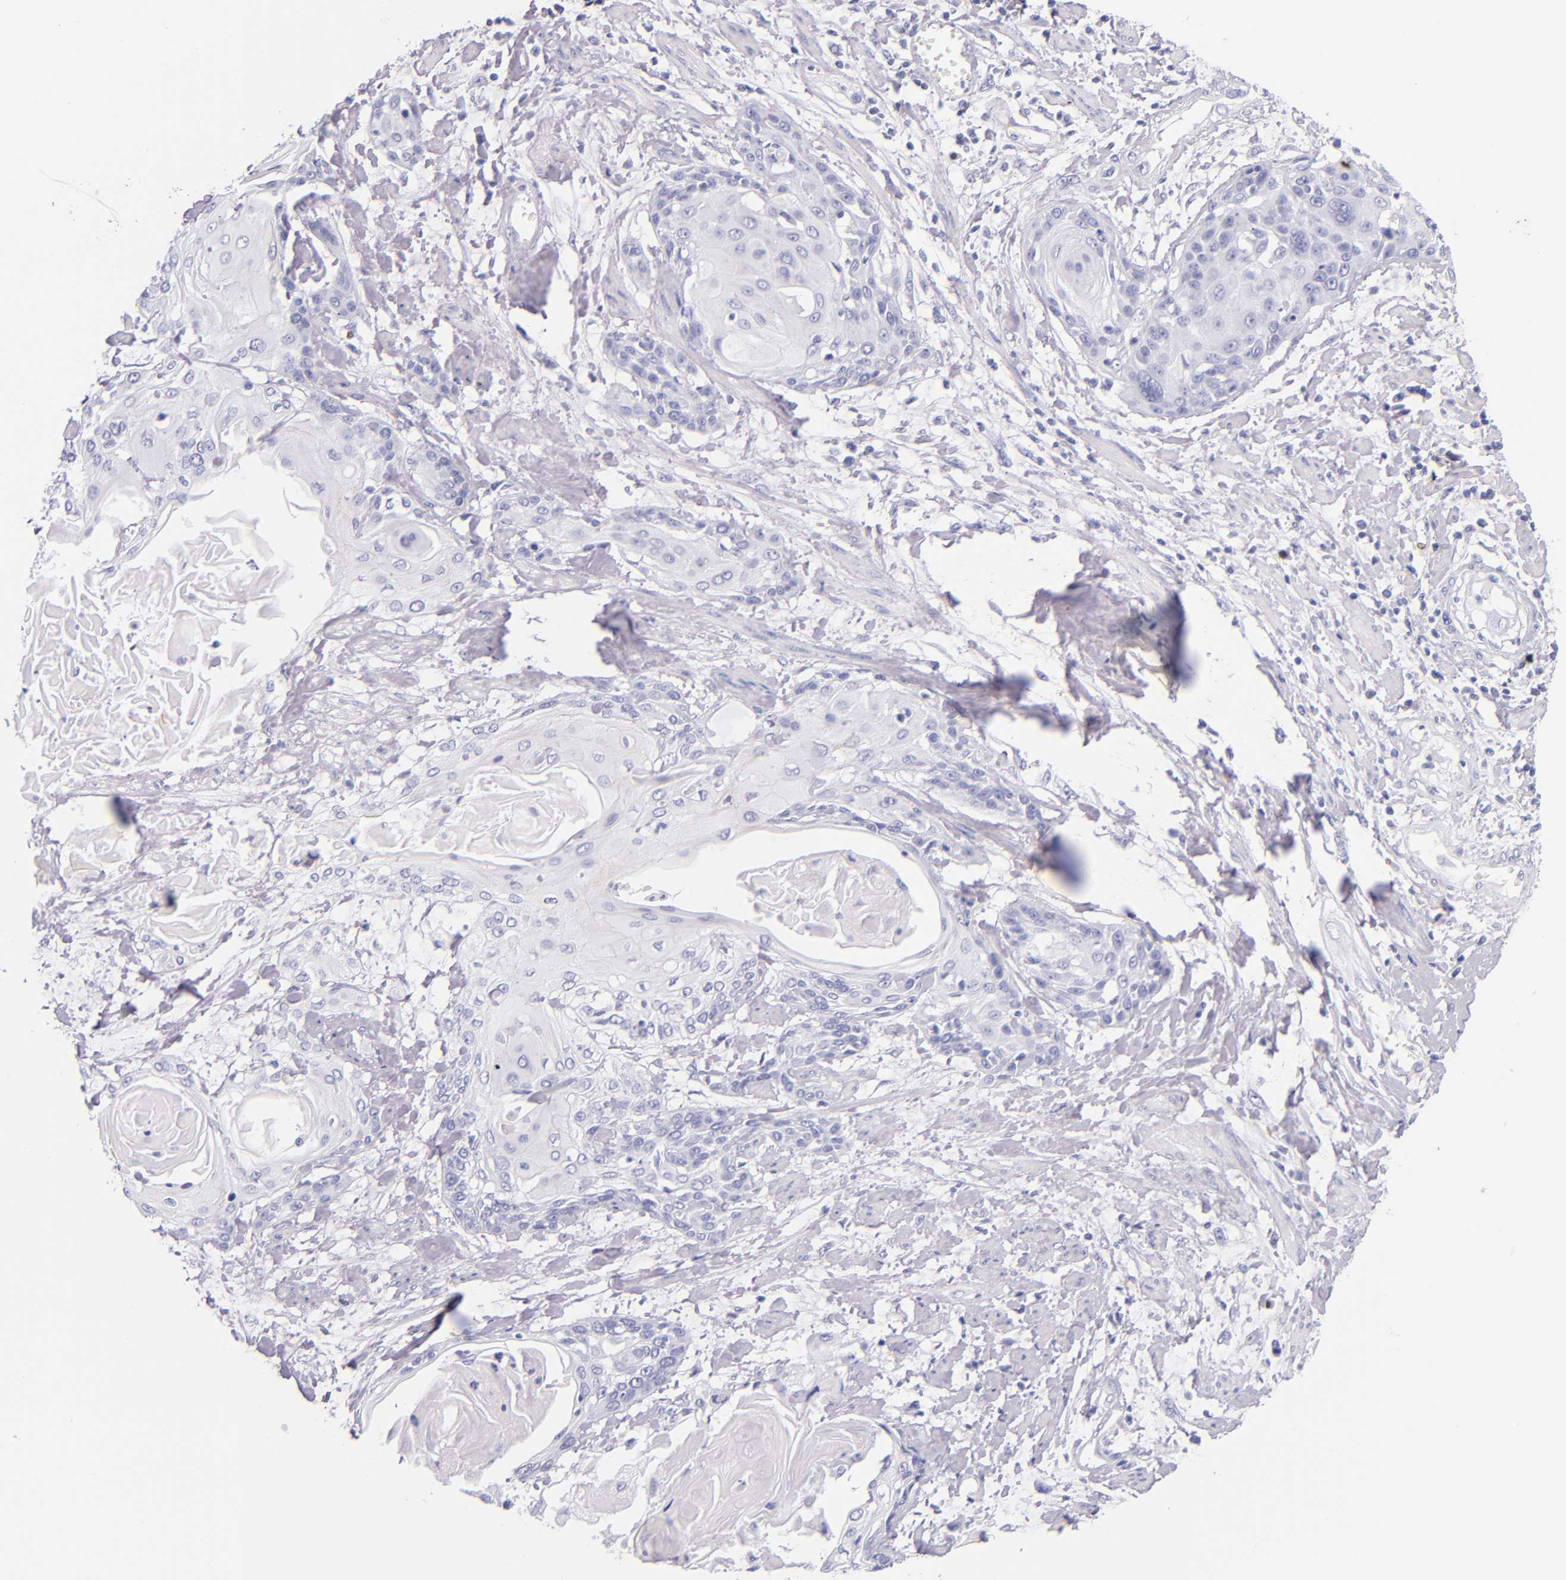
{"staining": {"intensity": "negative", "quantity": "none", "location": "none"}, "tissue": "cervical cancer", "cell_type": "Tumor cells", "image_type": "cancer", "snomed": [{"axis": "morphology", "description": "Squamous cell carcinoma, NOS"}, {"axis": "topography", "description": "Cervix"}], "caption": "IHC image of human cervical squamous cell carcinoma stained for a protein (brown), which shows no staining in tumor cells.", "gene": "IRF4", "patient": {"sex": "female", "age": 57}}